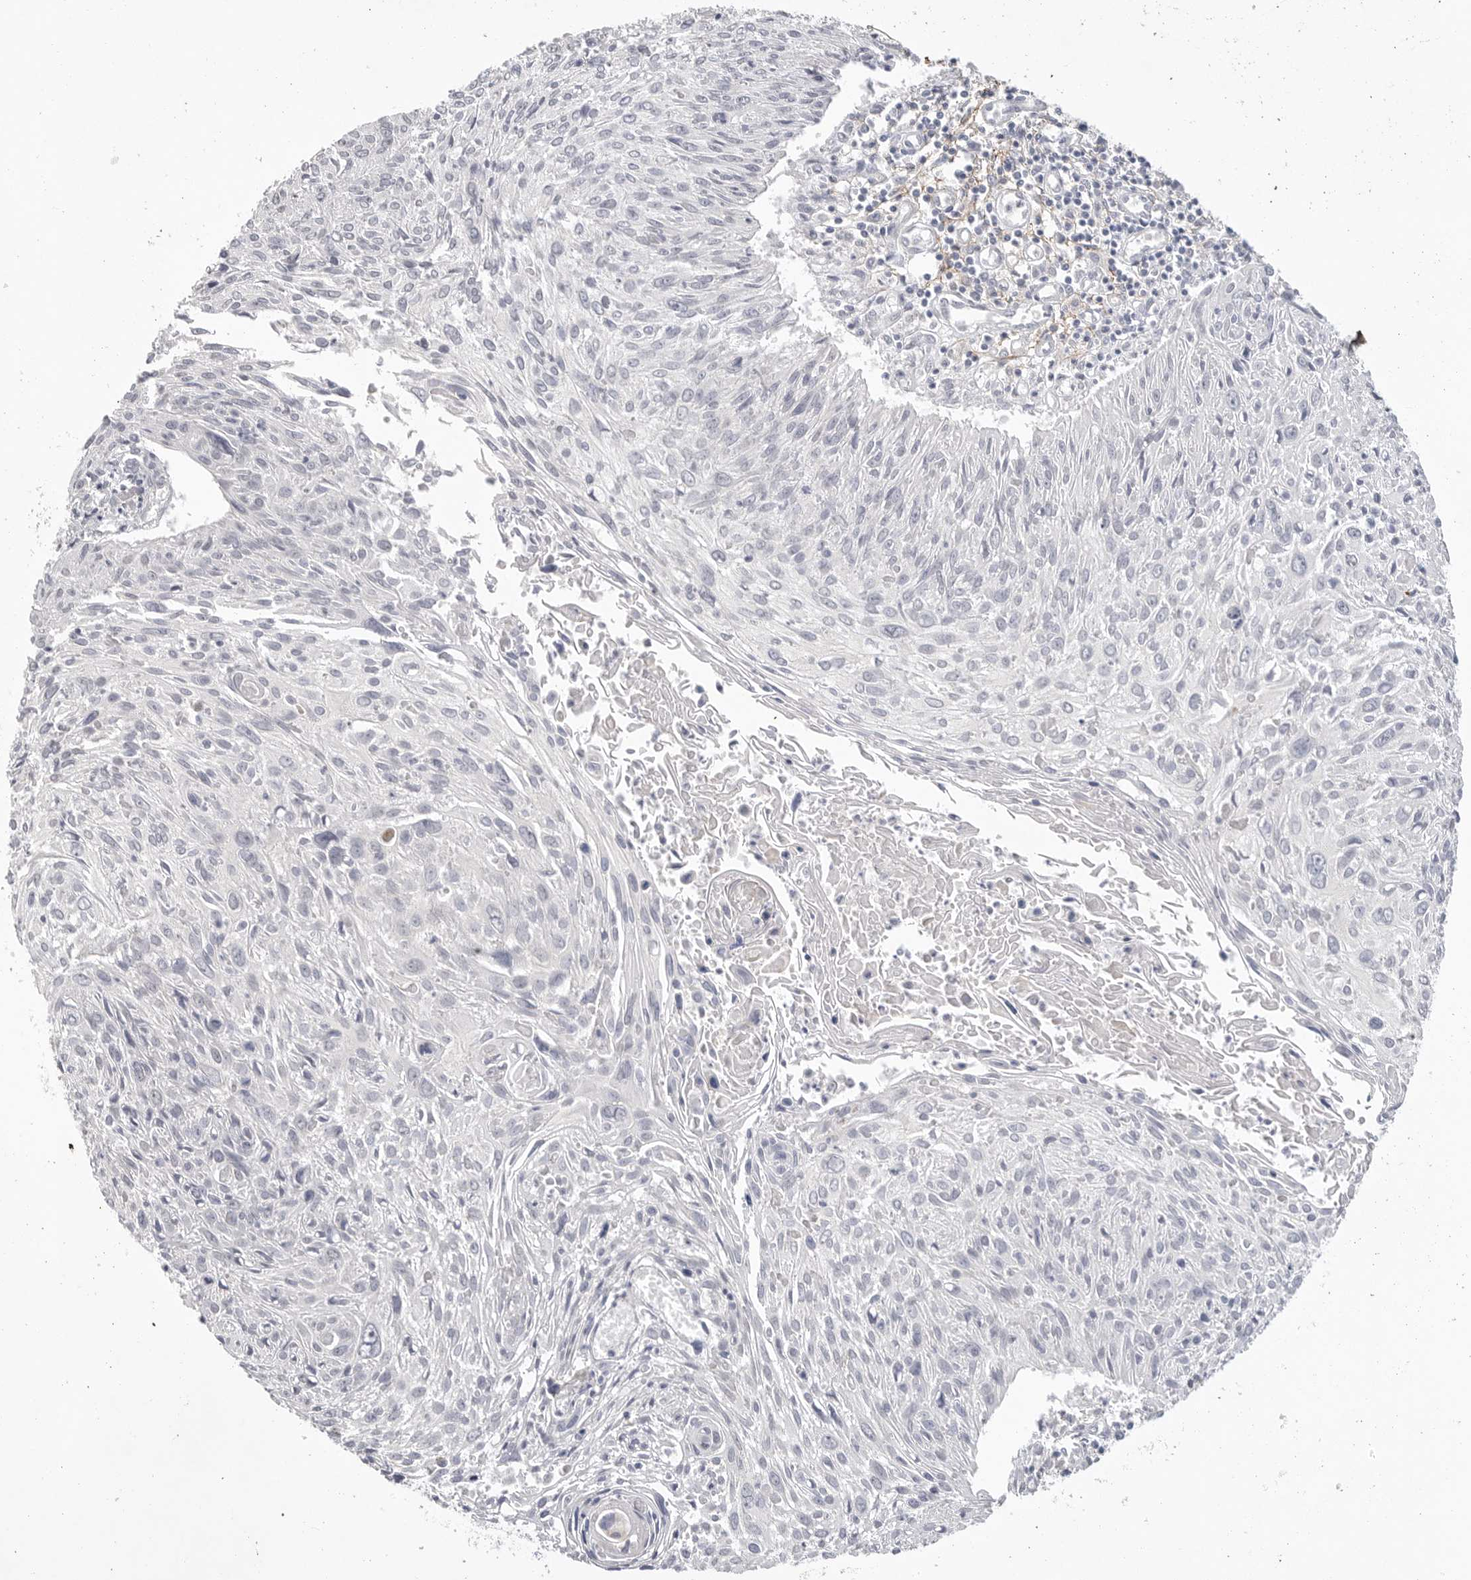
{"staining": {"intensity": "negative", "quantity": "none", "location": "none"}, "tissue": "cervical cancer", "cell_type": "Tumor cells", "image_type": "cancer", "snomed": [{"axis": "morphology", "description": "Squamous cell carcinoma, NOS"}, {"axis": "topography", "description": "Cervix"}], "caption": "Immunohistochemical staining of cervical squamous cell carcinoma reveals no significant staining in tumor cells.", "gene": "FBN2", "patient": {"sex": "female", "age": 51}}